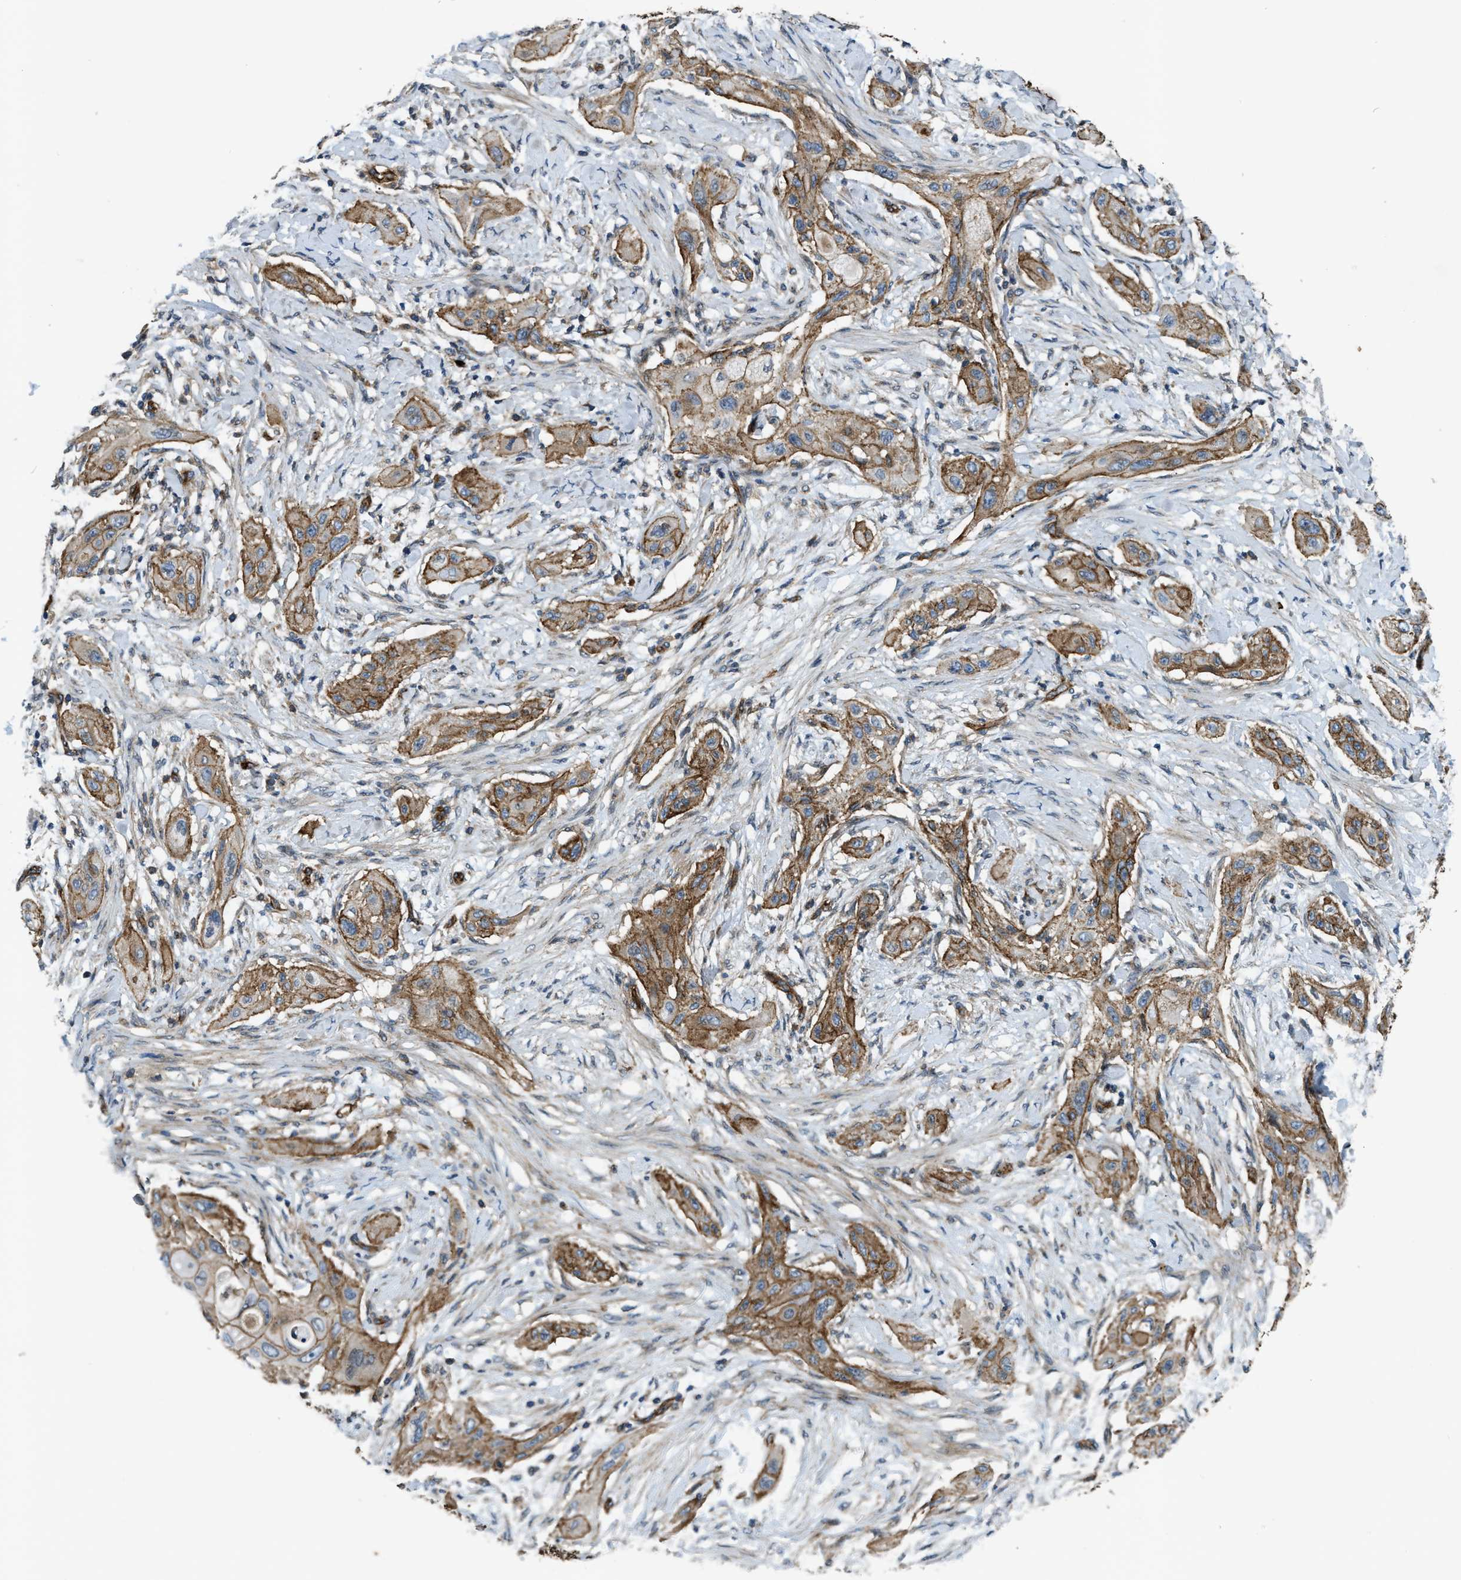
{"staining": {"intensity": "moderate", "quantity": ">75%", "location": "cytoplasmic/membranous"}, "tissue": "lung cancer", "cell_type": "Tumor cells", "image_type": "cancer", "snomed": [{"axis": "morphology", "description": "Squamous cell carcinoma, NOS"}, {"axis": "topography", "description": "Lung"}], "caption": "The photomicrograph shows a brown stain indicating the presence of a protein in the cytoplasmic/membranous of tumor cells in lung squamous cell carcinoma.", "gene": "ERC1", "patient": {"sex": "female", "age": 47}}